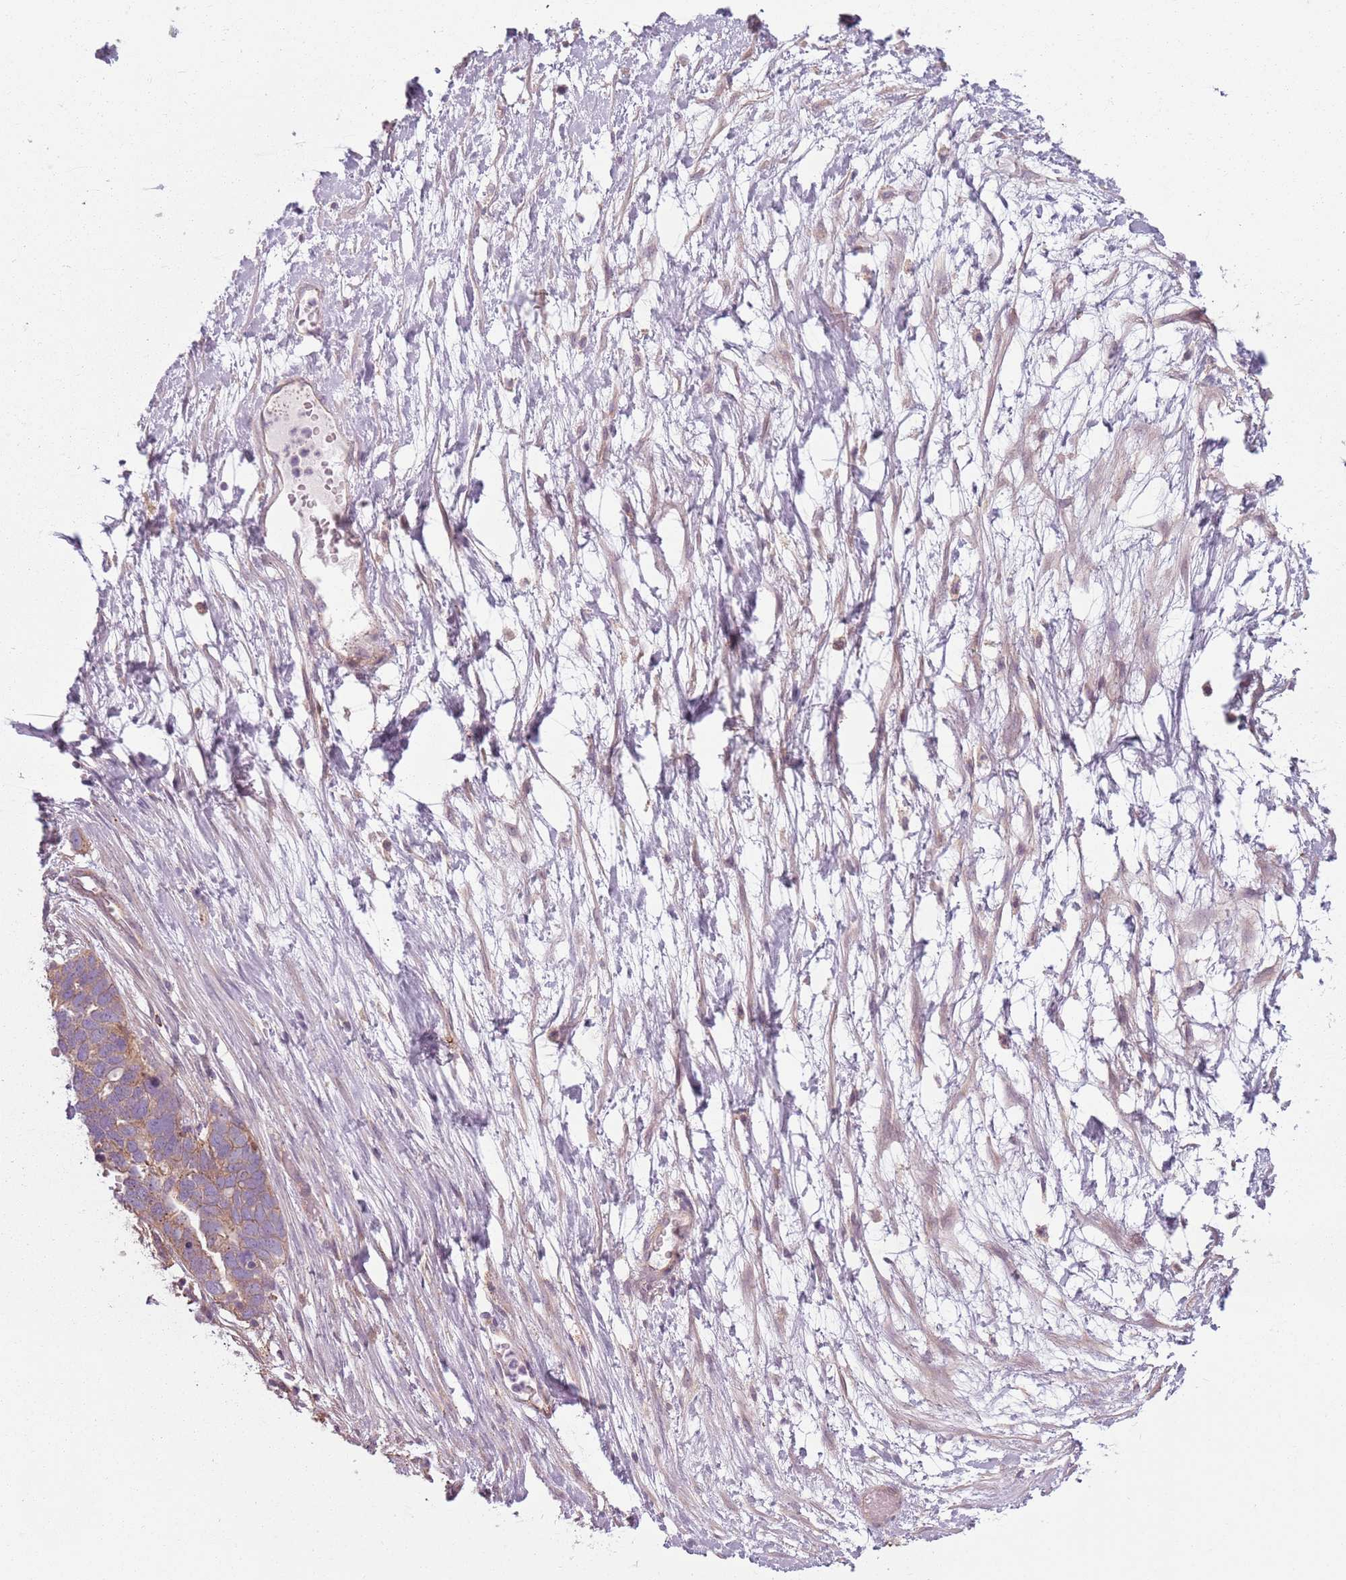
{"staining": {"intensity": "moderate", "quantity": ">75%", "location": "cytoplasmic/membranous"}, "tissue": "ovarian cancer", "cell_type": "Tumor cells", "image_type": "cancer", "snomed": [{"axis": "morphology", "description": "Cystadenocarcinoma, serous, NOS"}, {"axis": "topography", "description": "Ovary"}], "caption": "Ovarian cancer stained for a protein reveals moderate cytoplasmic/membranous positivity in tumor cells. (DAB (3,3'-diaminobenzidine) IHC with brightfield microscopy, high magnification).", "gene": "TLCD2", "patient": {"sex": "female", "age": 54}}